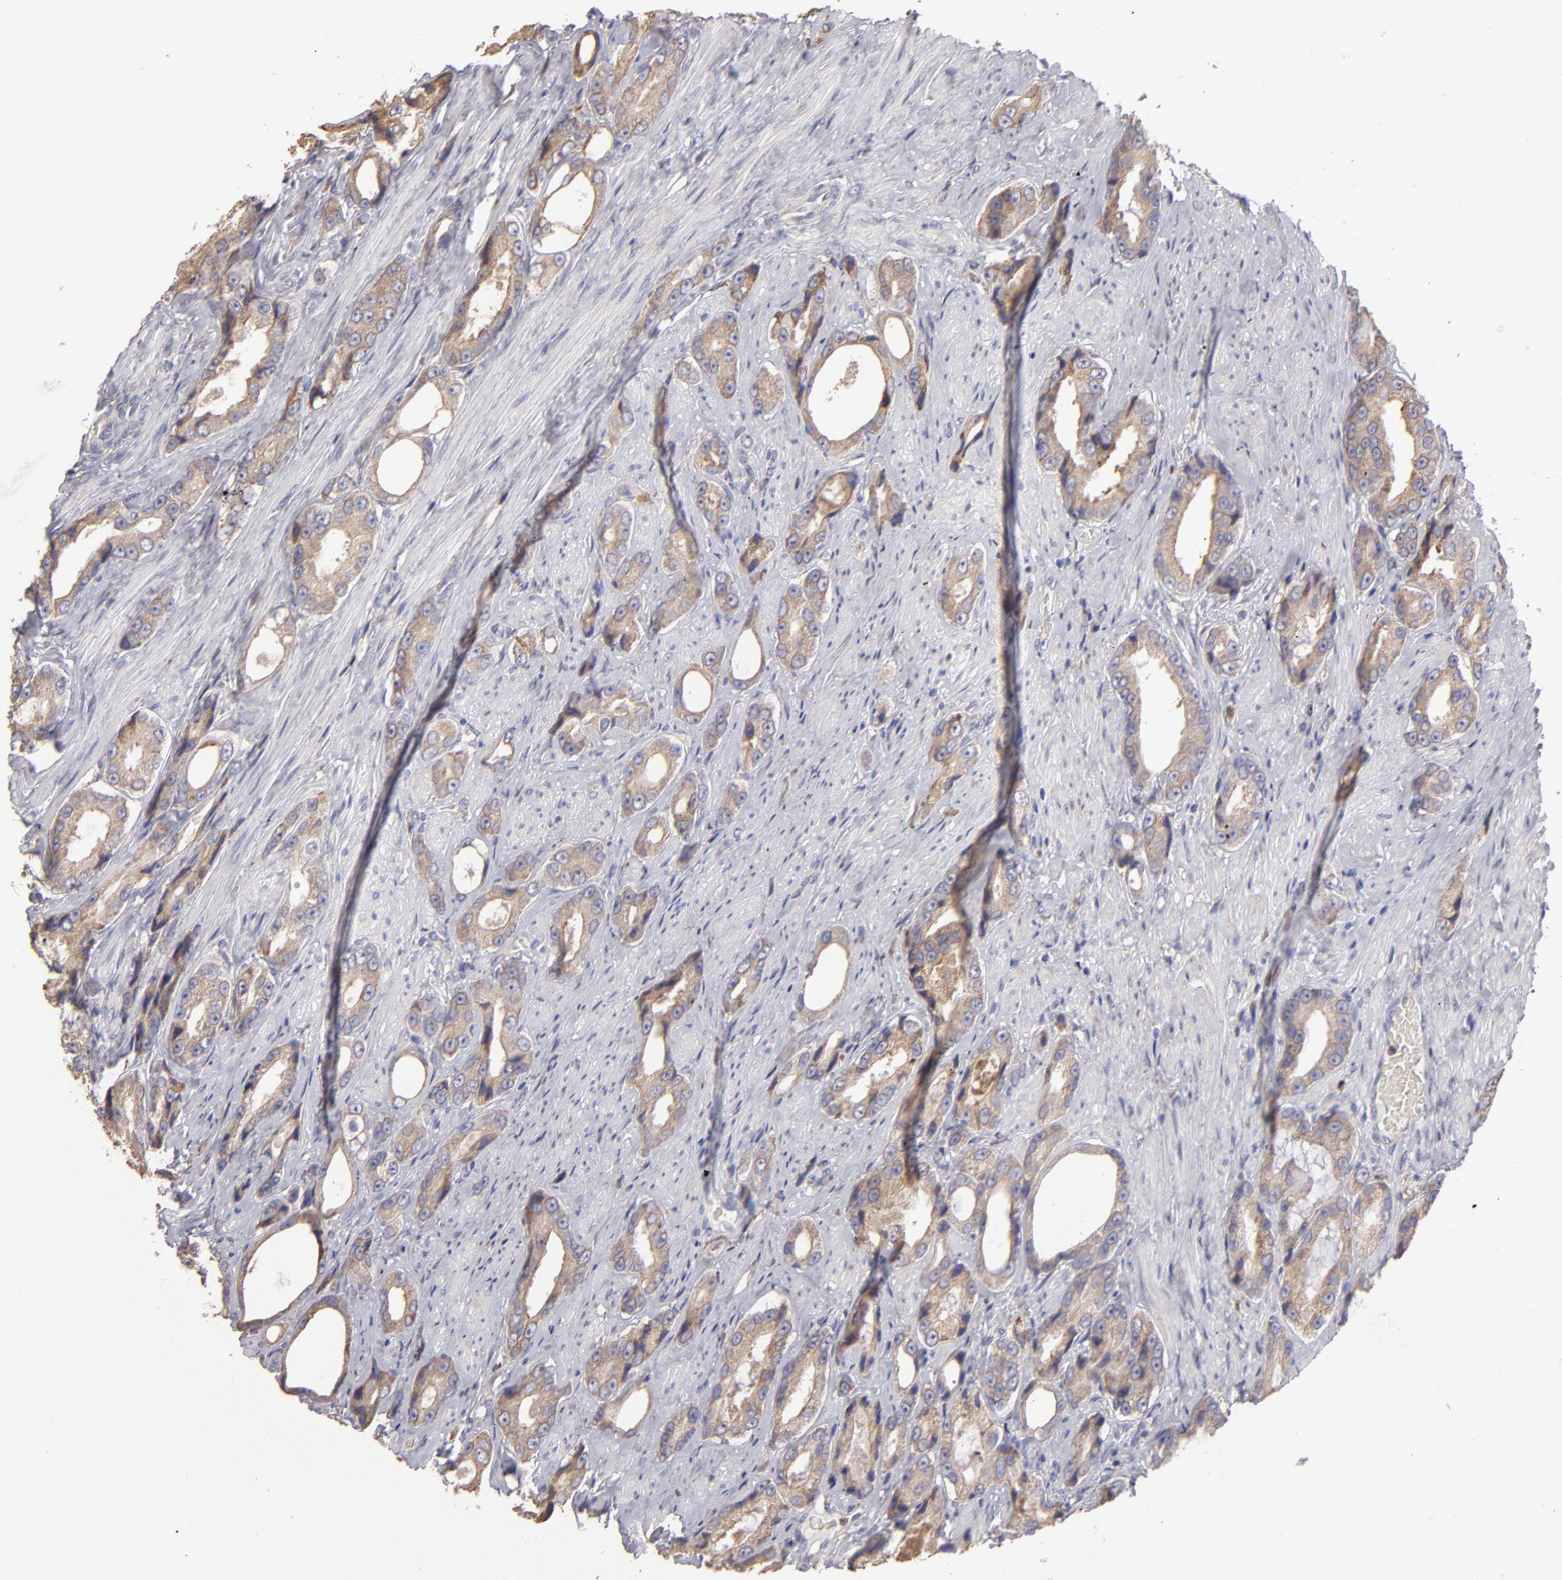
{"staining": {"intensity": "moderate", "quantity": ">75%", "location": "cytoplasmic/membranous"}, "tissue": "prostate cancer", "cell_type": "Tumor cells", "image_type": "cancer", "snomed": [{"axis": "morphology", "description": "Adenocarcinoma, Medium grade"}, {"axis": "topography", "description": "Prostate"}], "caption": "IHC (DAB) staining of prostate cancer shows moderate cytoplasmic/membranous protein staining in about >75% of tumor cells. (DAB = brown stain, brightfield microscopy at high magnification).", "gene": "CALR", "patient": {"sex": "male", "age": 60}}